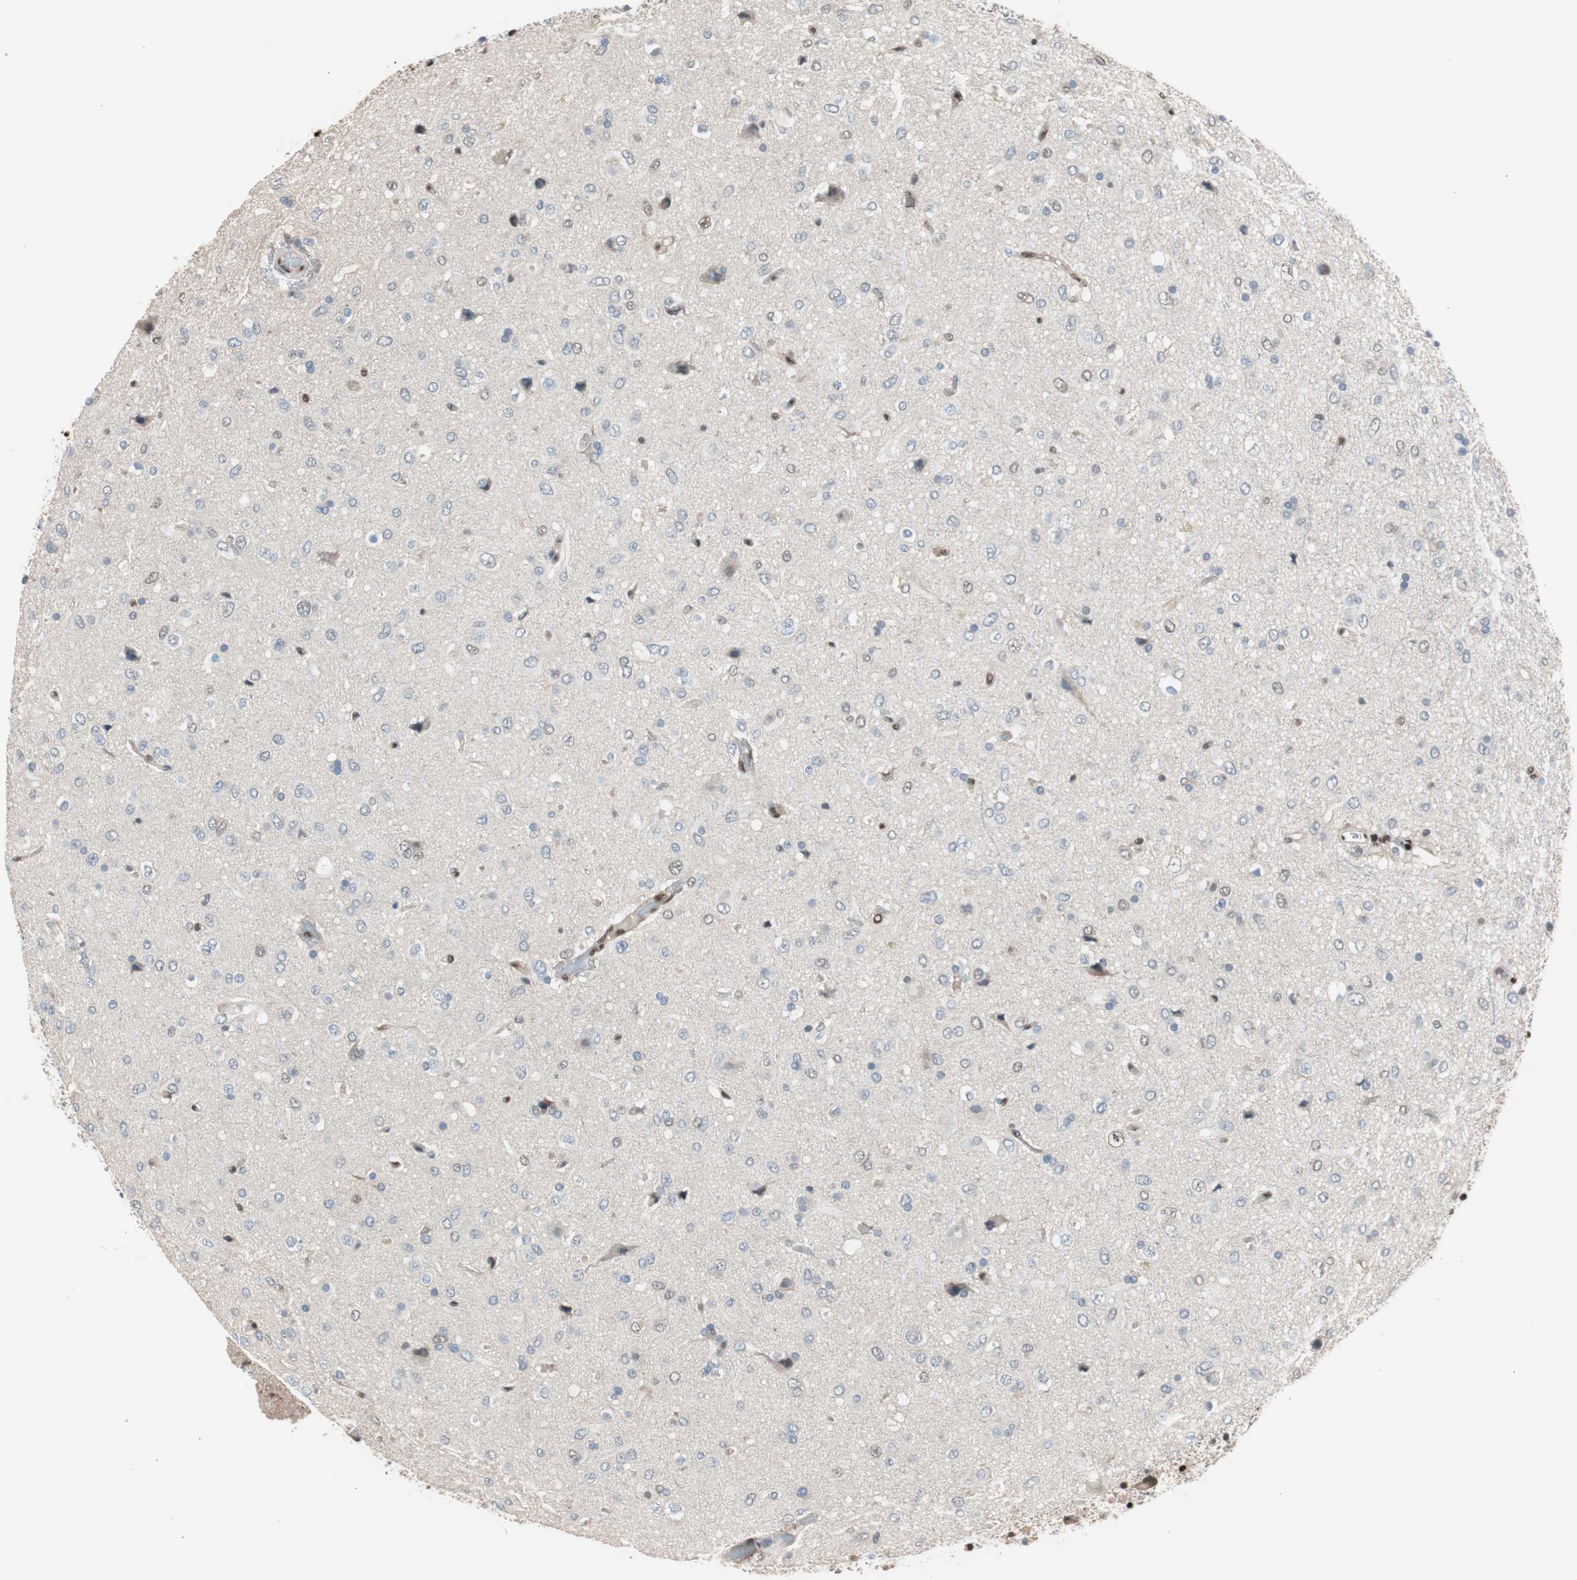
{"staining": {"intensity": "weak", "quantity": "<25%", "location": "nuclear"}, "tissue": "glioma", "cell_type": "Tumor cells", "image_type": "cancer", "snomed": [{"axis": "morphology", "description": "Glioma, malignant, Low grade"}, {"axis": "topography", "description": "Brain"}], "caption": "Immunohistochemical staining of glioma shows no significant positivity in tumor cells. Nuclei are stained in blue.", "gene": "PML", "patient": {"sex": "male", "age": 77}}